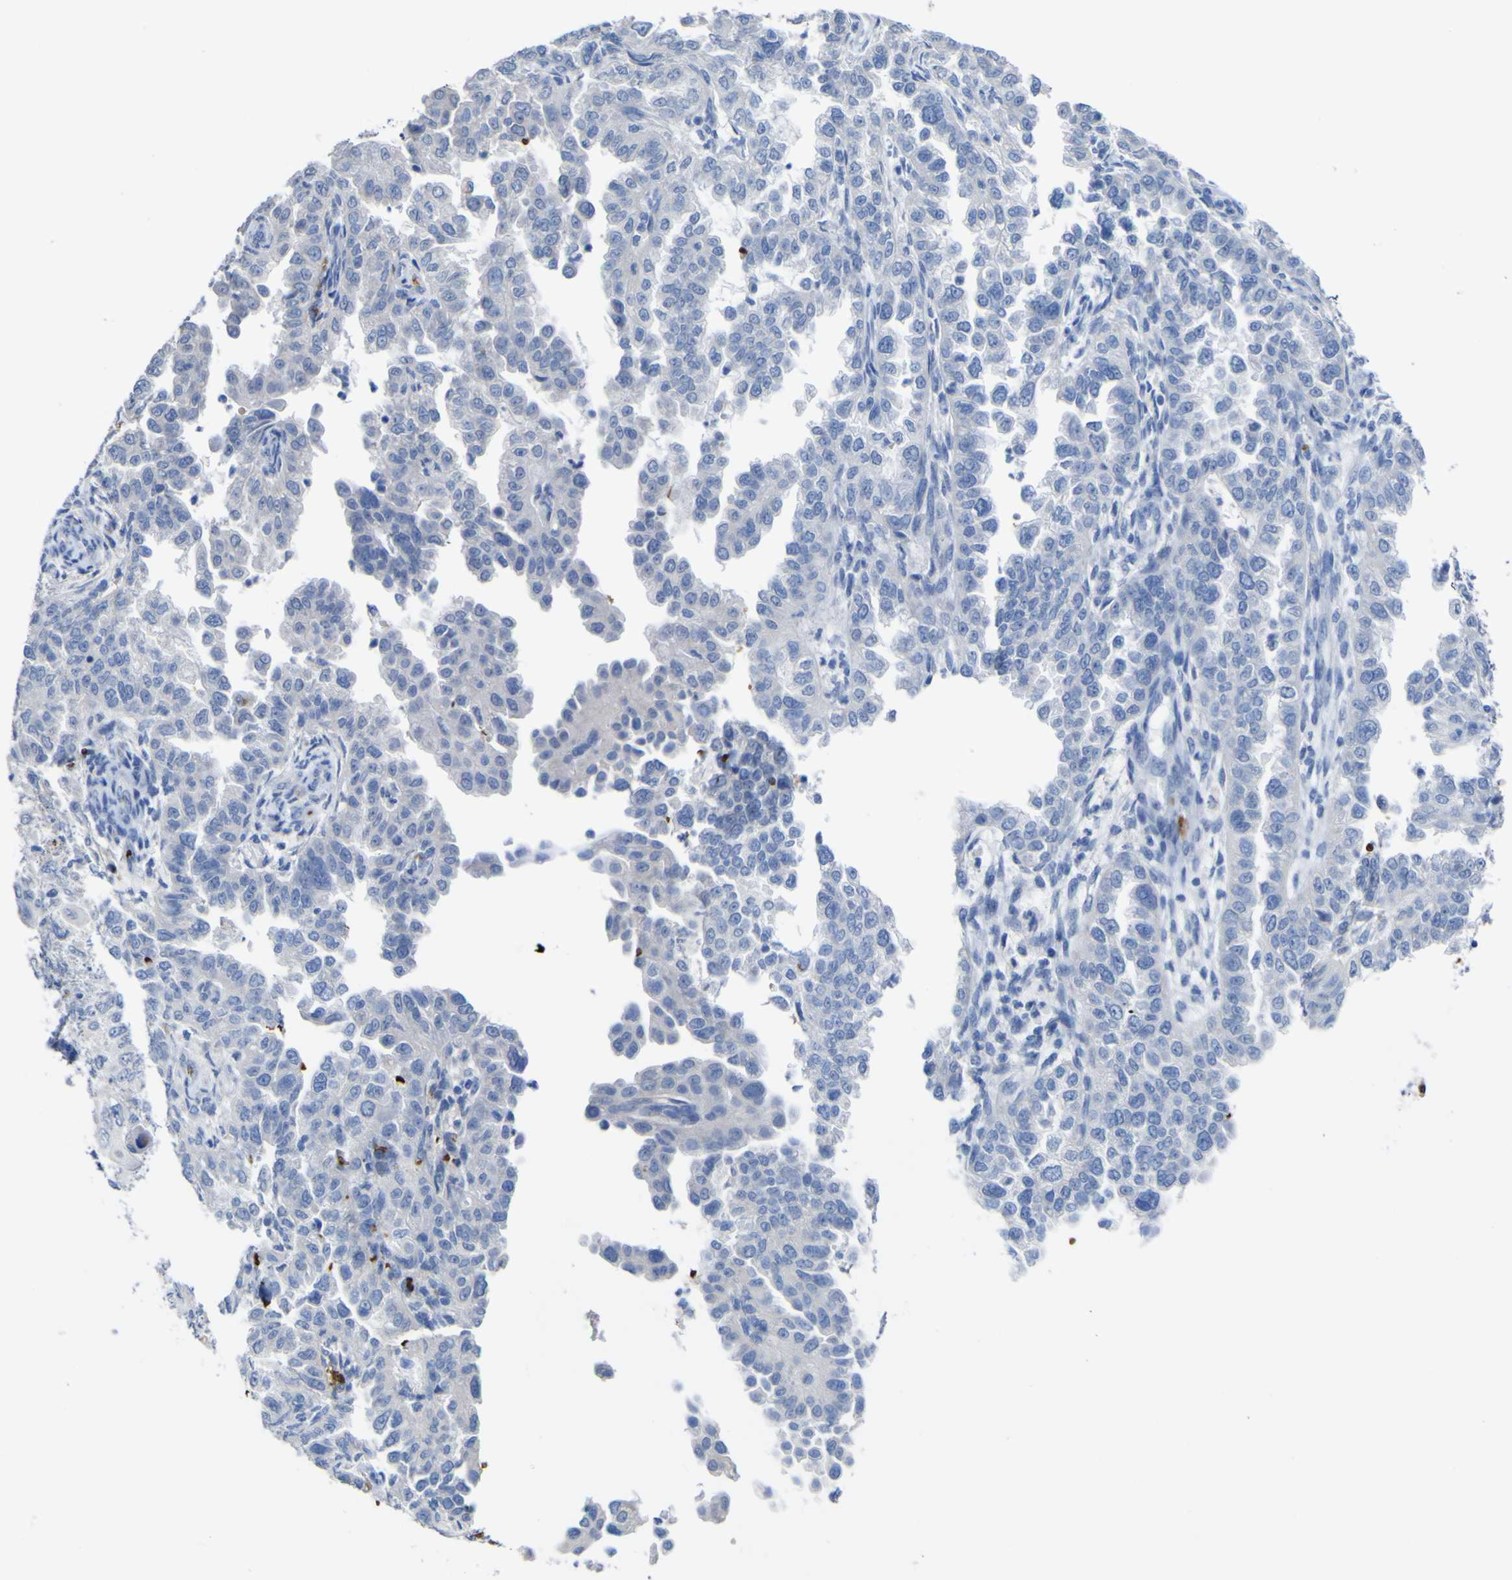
{"staining": {"intensity": "negative", "quantity": "none", "location": "none"}, "tissue": "endometrial cancer", "cell_type": "Tumor cells", "image_type": "cancer", "snomed": [{"axis": "morphology", "description": "Adenocarcinoma, NOS"}, {"axis": "topography", "description": "Endometrium"}], "caption": "A micrograph of endometrial adenocarcinoma stained for a protein reveals no brown staining in tumor cells.", "gene": "GCM1", "patient": {"sex": "female", "age": 85}}